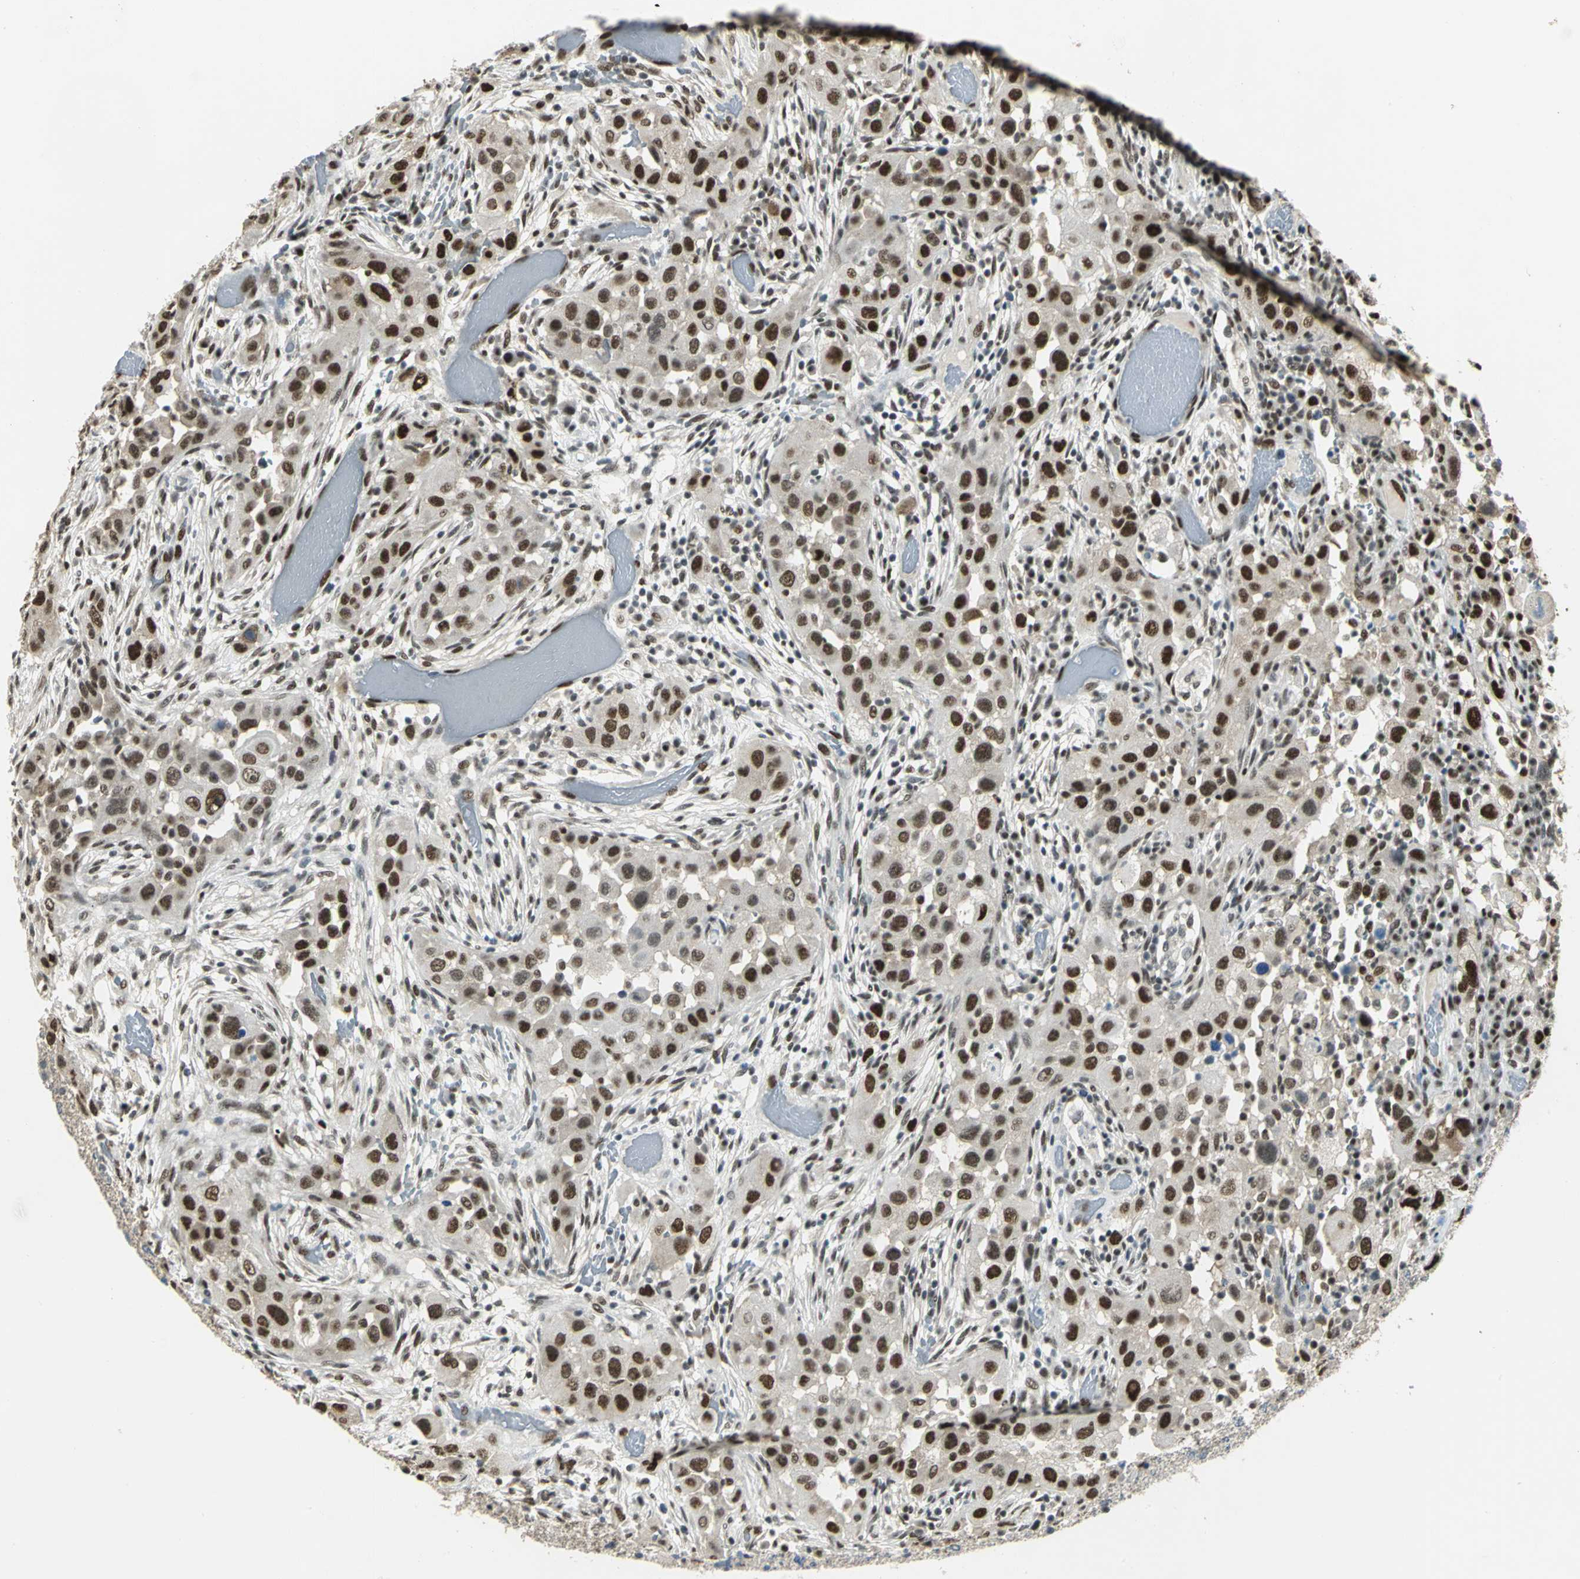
{"staining": {"intensity": "strong", "quantity": ">75%", "location": "nuclear"}, "tissue": "head and neck cancer", "cell_type": "Tumor cells", "image_type": "cancer", "snomed": [{"axis": "morphology", "description": "Carcinoma, NOS"}, {"axis": "topography", "description": "Head-Neck"}], "caption": "A photomicrograph of head and neck cancer (carcinoma) stained for a protein demonstrates strong nuclear brown staining in tumor cells.", "gene": "DDX5", "patient": {"sex": "male", "age": 87}}